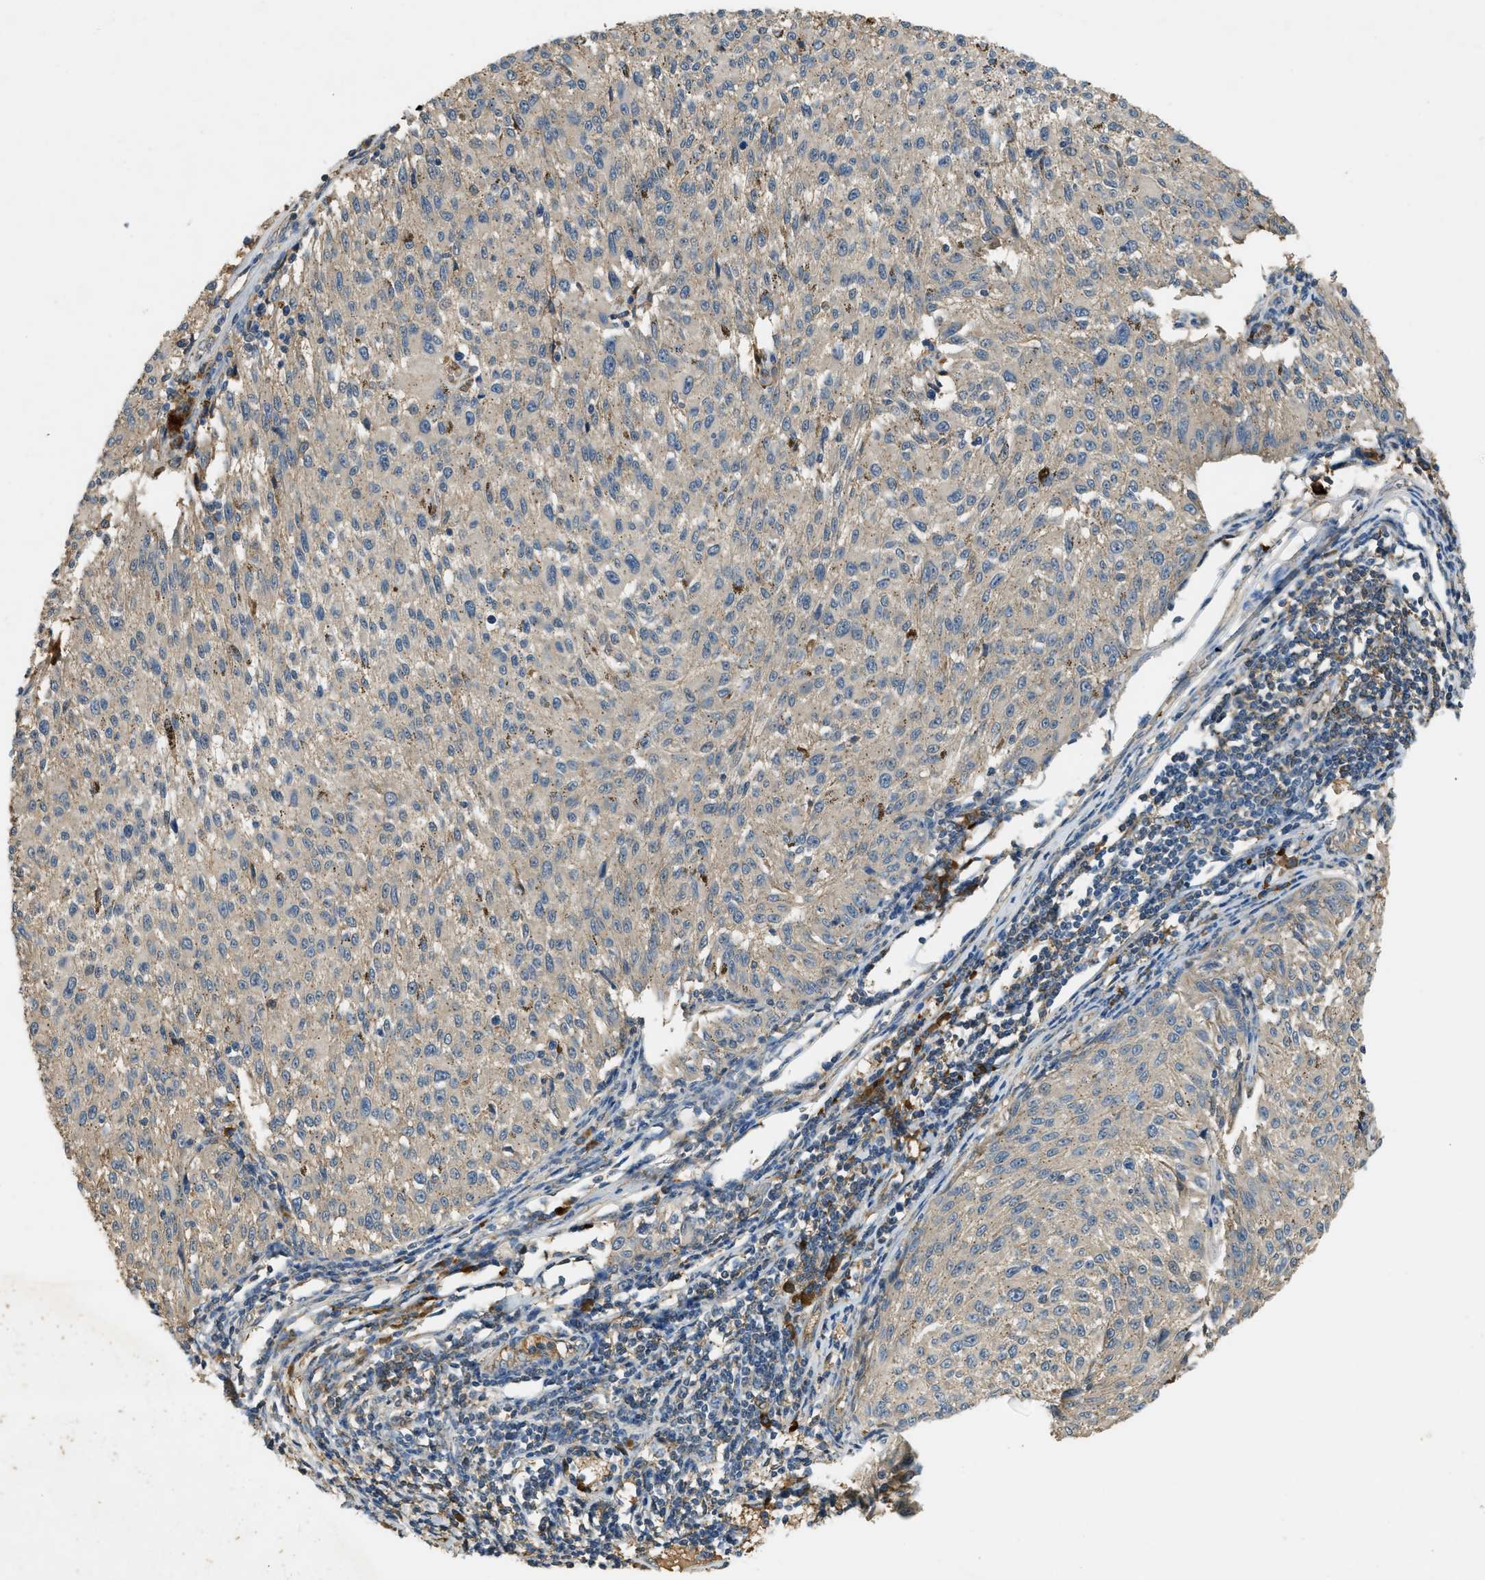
{"staining": {"intensity": "weak", "quantity": "<25%", "location": "cytoplasmic/membranous"}, "tissue": "melanoma", "cell_type": "Tumor cells", "image_type": "cancer", "snomed": [{"axis": "morphology", "description": "Malignant melanoma, NOS"}, {"axis": "topography", "description": "Skin"}], "caption": "Immunohistochemistry image of human malignant melanoma stained for a protein (brown), which shows no positivity in tumor cells.", "gene": "CFLAR", "patient": {"sex": "female", "age": 72}}